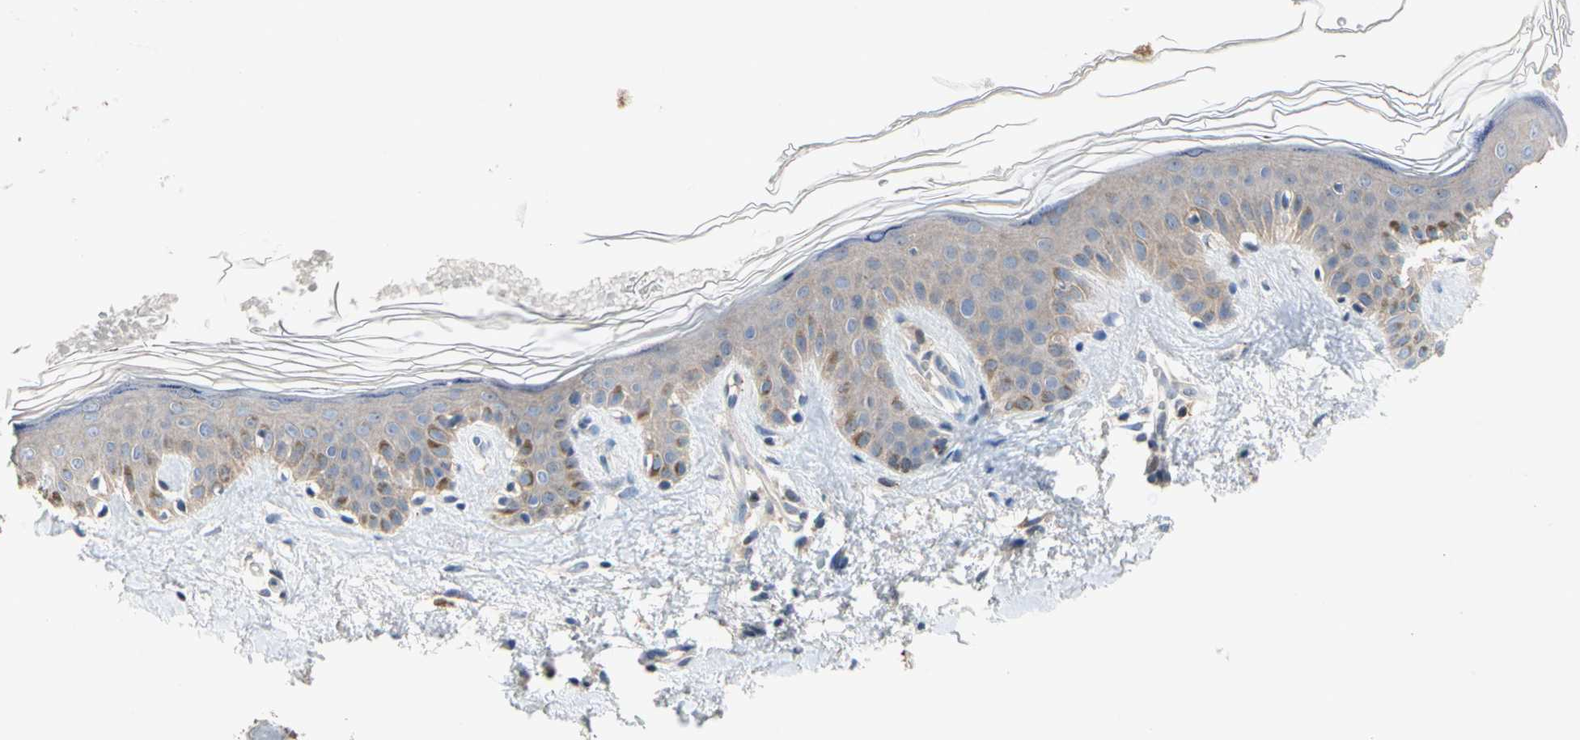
{"staining": {"intensity": "weak", "quantity": ">75%", "location": "cytoplasmic/membranous"}, "tissue": "skin", "cell_type": "Fibroblasts", "image_type": "normal", "snomed": [{"axis": "morphology", "description": "Normal tissue, NOS"}, {"axis": "topography", "description": "Skin"}], "caption": "A micrograph of human skin stained for a protein displays weak cytoplasmic/membranous brown staining in fibroblasts. (DAB (3,3'-diaminobenzidine) IHC with brightfield microscopy, high magnification).", "gene": "GAS6", "patient": {"sex": "male", "age": 67}}